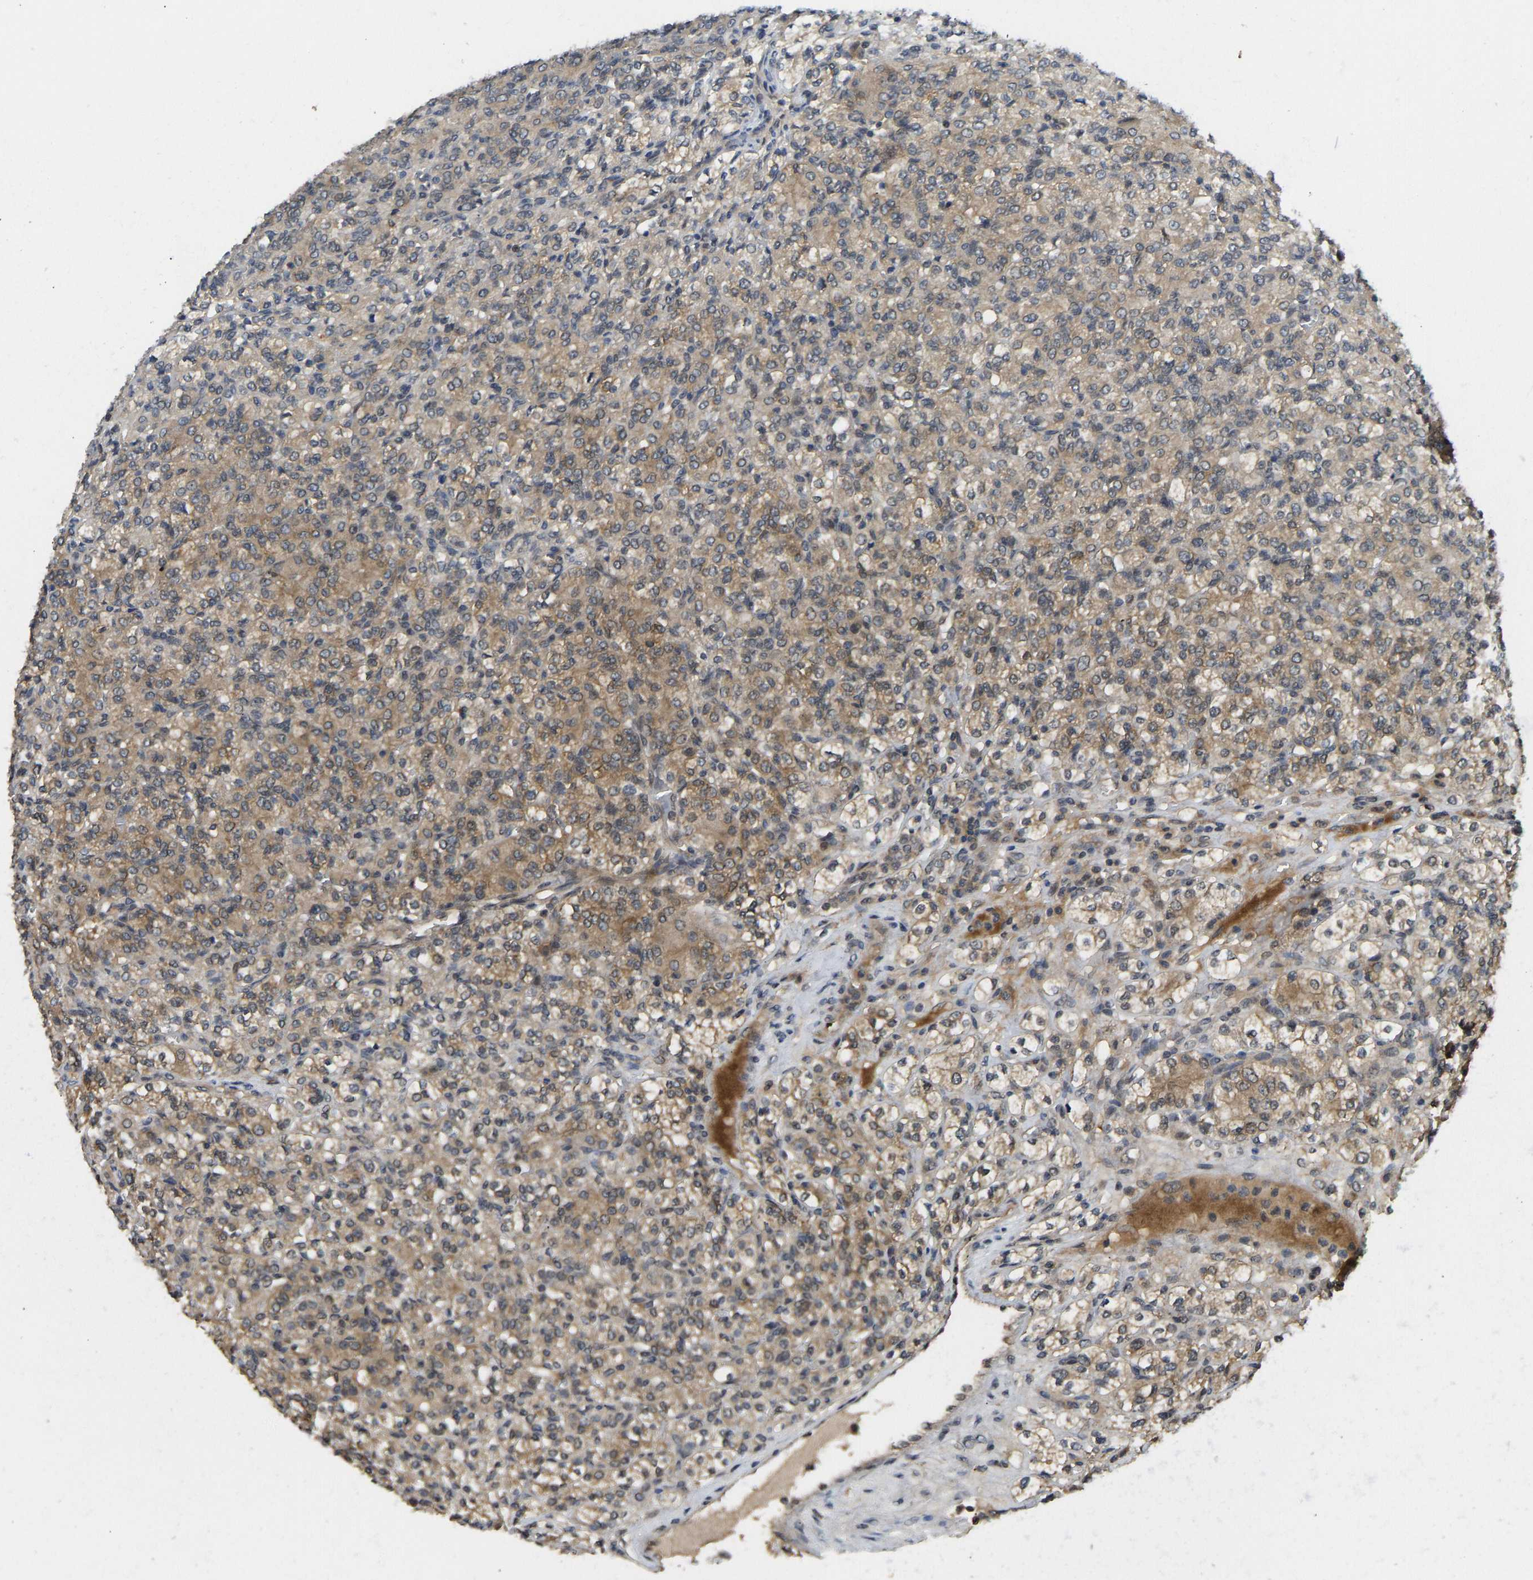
{"staining": {"intensity": "moderate", "quantity": ">75%", "location": "cytoplasmic/membranous"}, "tissue": "renal cancer", "cell_type": "Tumor cells", "image_type": "cancer", "snomed": [{"axis": "morphology", "description": "Adenocarcinoma, NOS"}, {"axis": "topography", "description": "Kidney"}], "caption": "Protein positivity by immunohistochemistry (IHC) displays moderate cytoplasmic/membranous positivity in about >75% of tumor cells in adenocarcinoma (renal). The staining was performed using DAB (3,3'-diaminobenzidine), with brown indicating positive protein expression. Nuclei are stained blue with hematoxylin.", "gene": "NDRG3", "patient": {"sex": "male", "age": 77}}